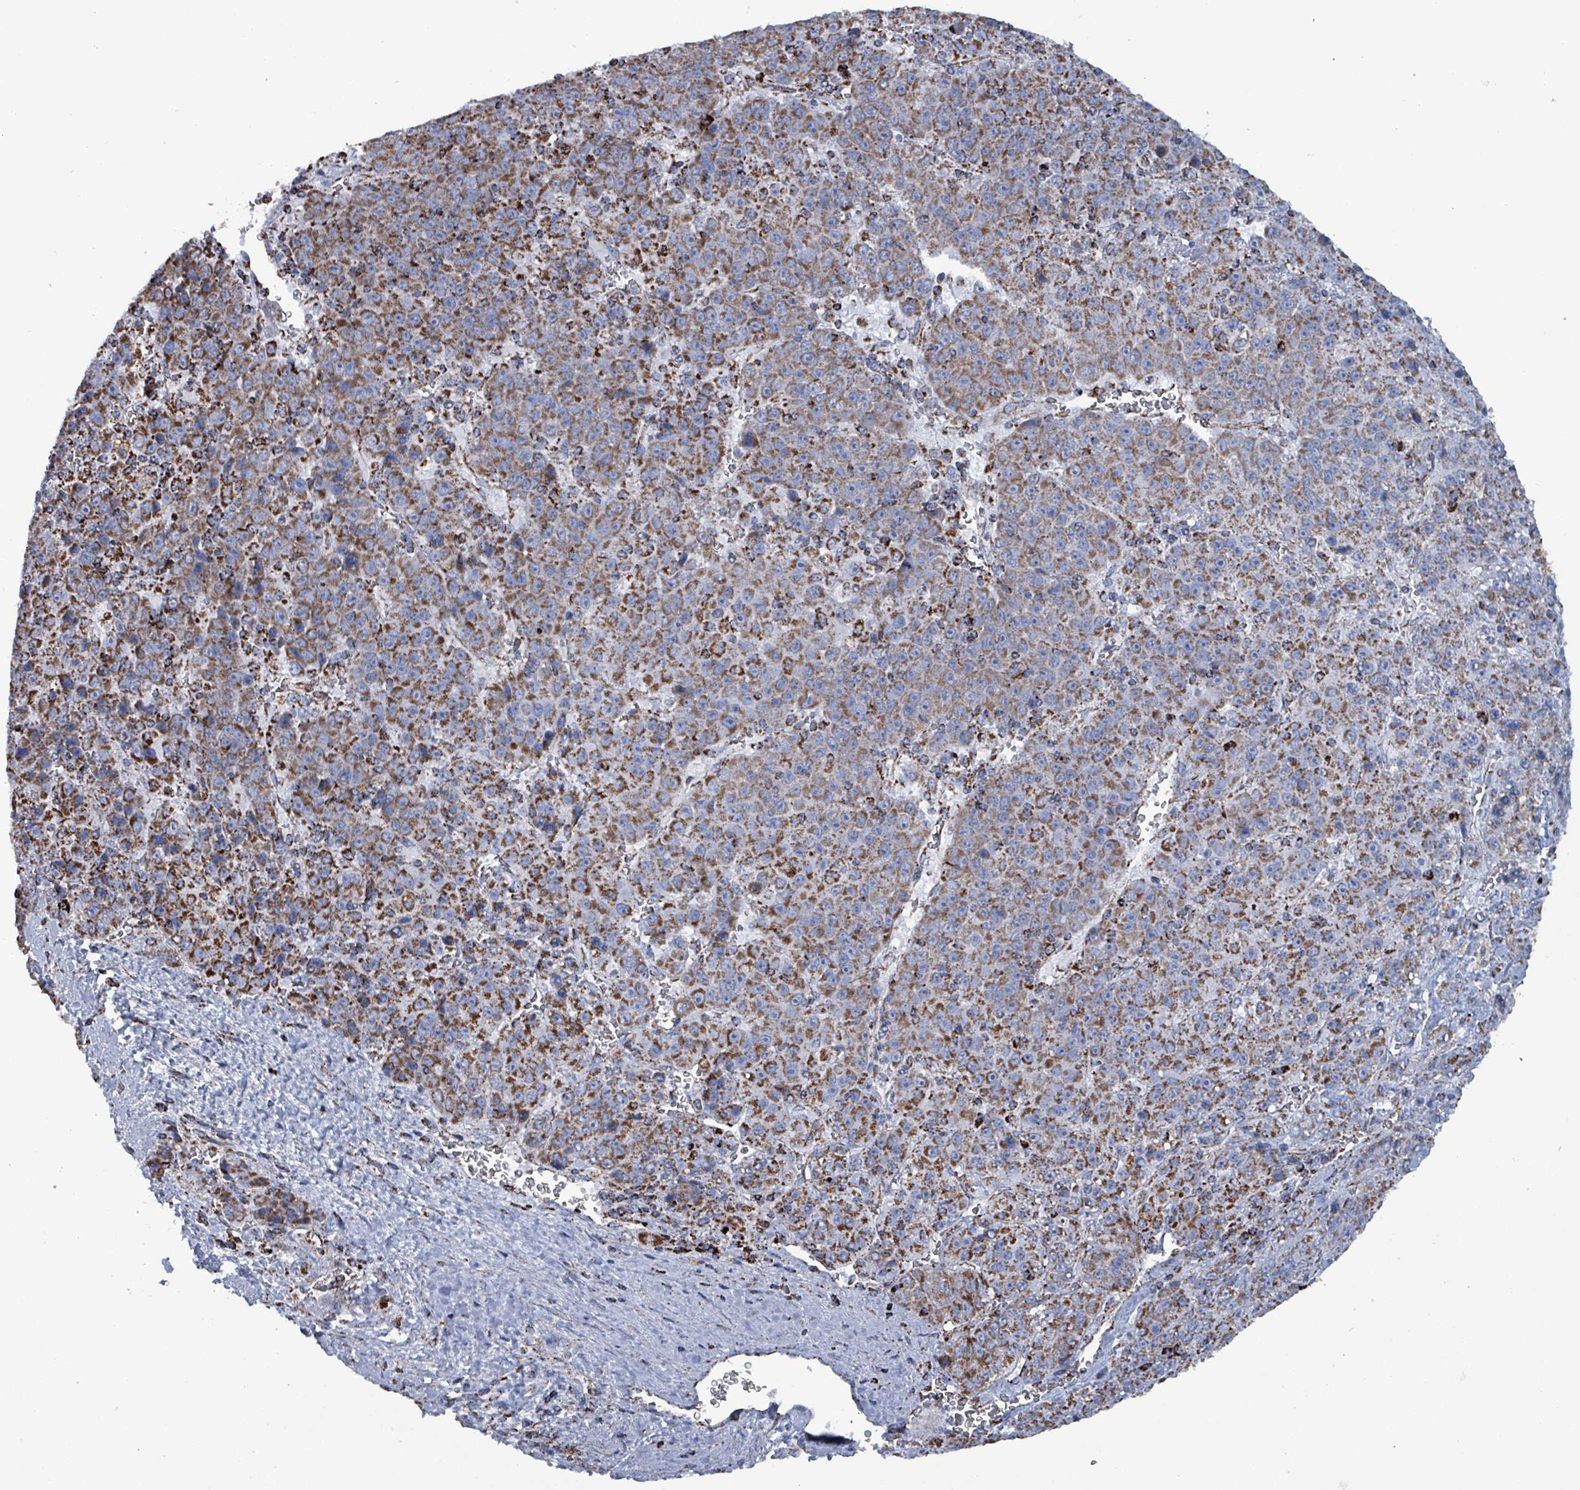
{"staining": {"intensity": "strong", "quantity": ">75%", "location": "cytoplasmic/membranous"}, "tissue": "liver cancer", "cell_type": "Tumor cells", "image_type": "cancer", "snomed": [{"axis": "morphology", "description": "Carcinoma, Hepatocellular, NOS"}, {"axis": "topography", "description": "Liver"}], "caption": "This is an image of immunohistochemistry staining of liver cancer (hepatocellular carcinoma), which shows strong staining in the cytoplasmic/membranous of tumor cells.", "gene": "IDH3B", "patient": {"sex": "female", "age": 53}}